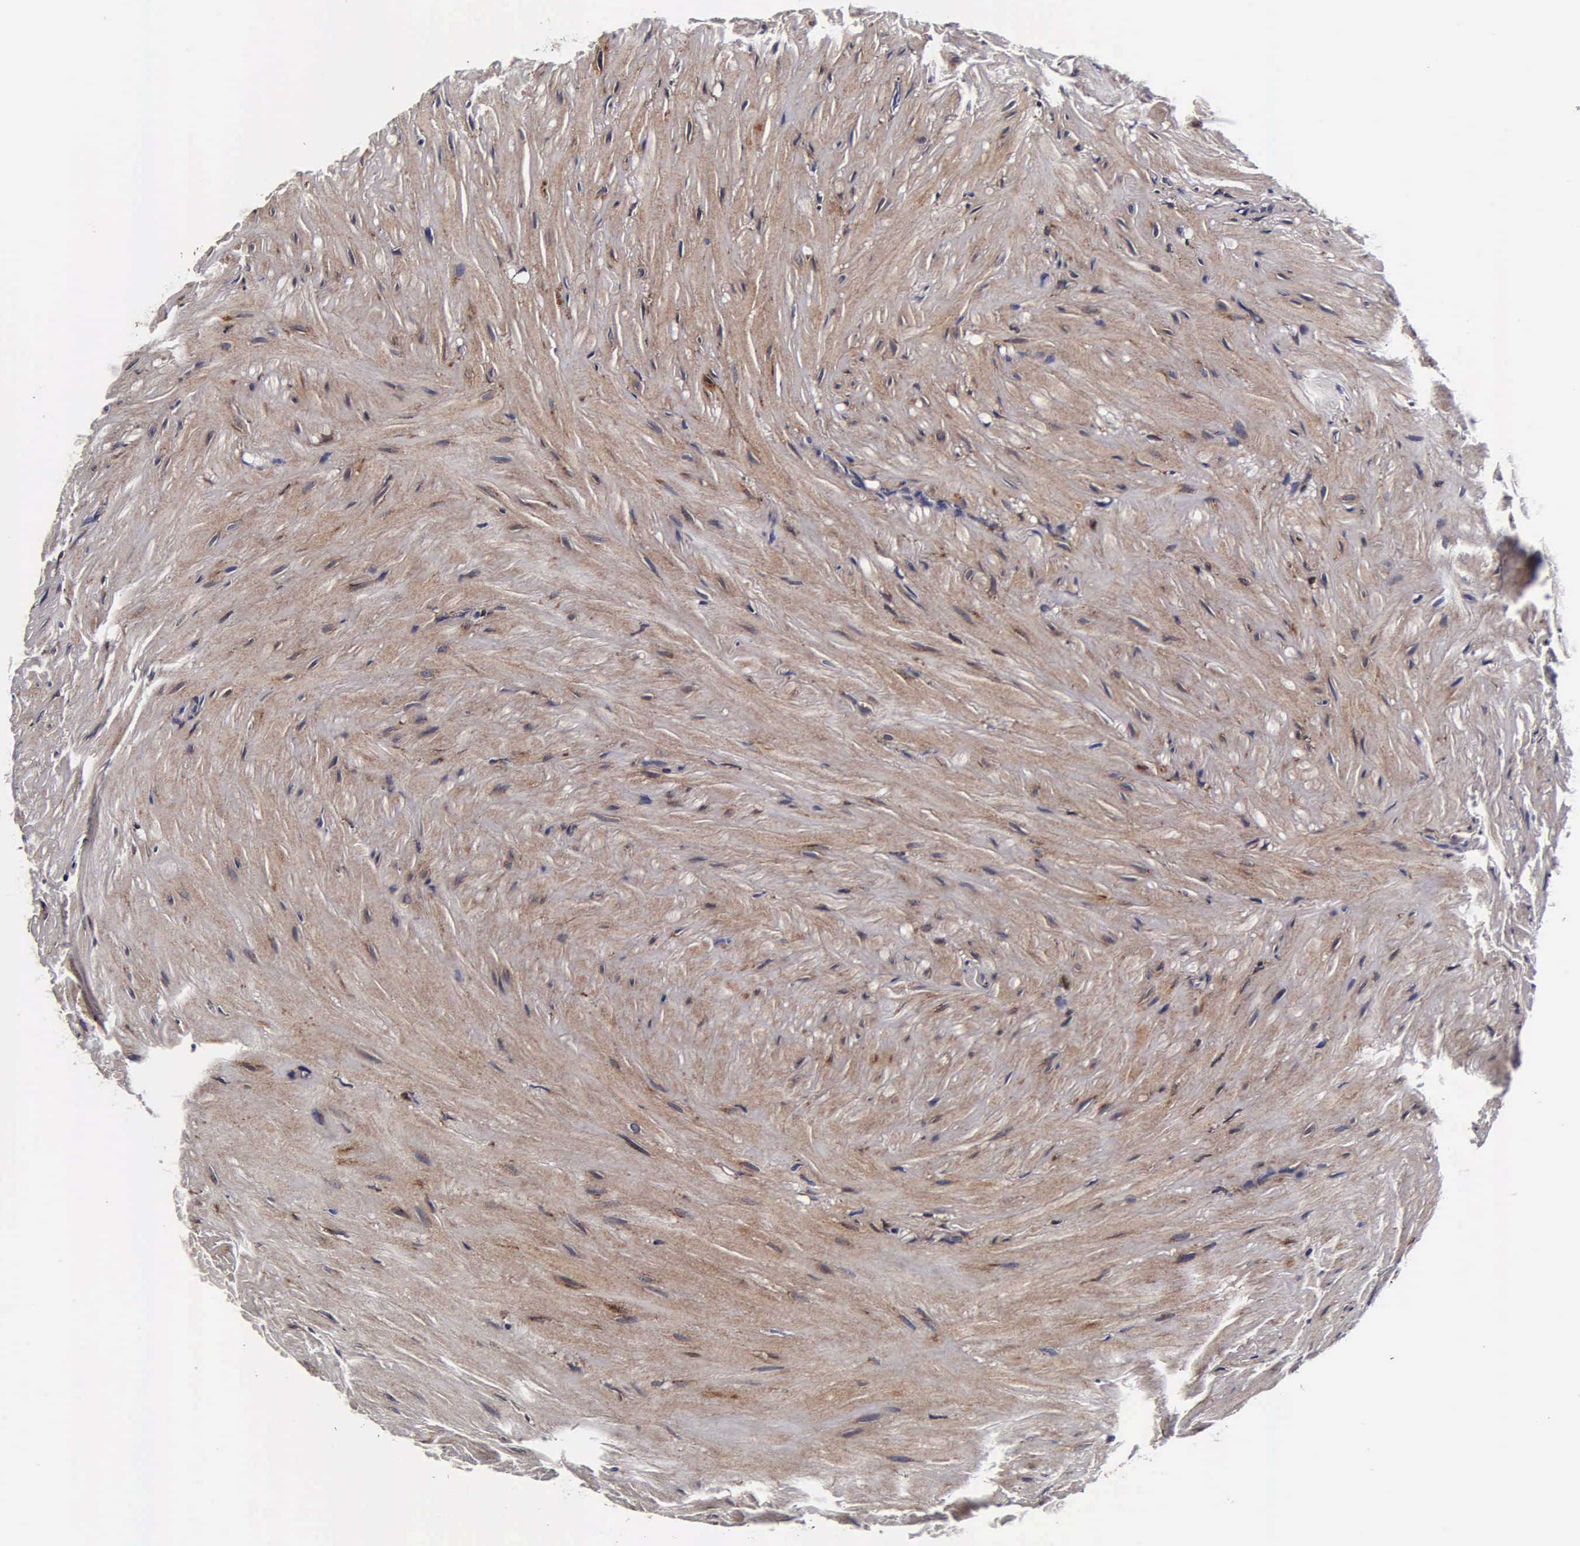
{"staining": {"intensity": "moderate", "quantity": "25%-75%", "location": "cytoplasmic/membranous"}, "tissue": "seminal vesicle", "cell_type": "Glandular cells", "image_type": "normal", "snomed": [{"axis": "morphology", "description": "Normal tissue, NOS"}, {"axis": "topography", "description": "Seminal veicle"}], "caption": "A photomicrograph of human seminal vesicle stained for a protein exhibits moderate cytoplasmic/membranous brown staining in glandular cells.", "gene": "CST3", "patient": {"sex": "male", "age": 69}}